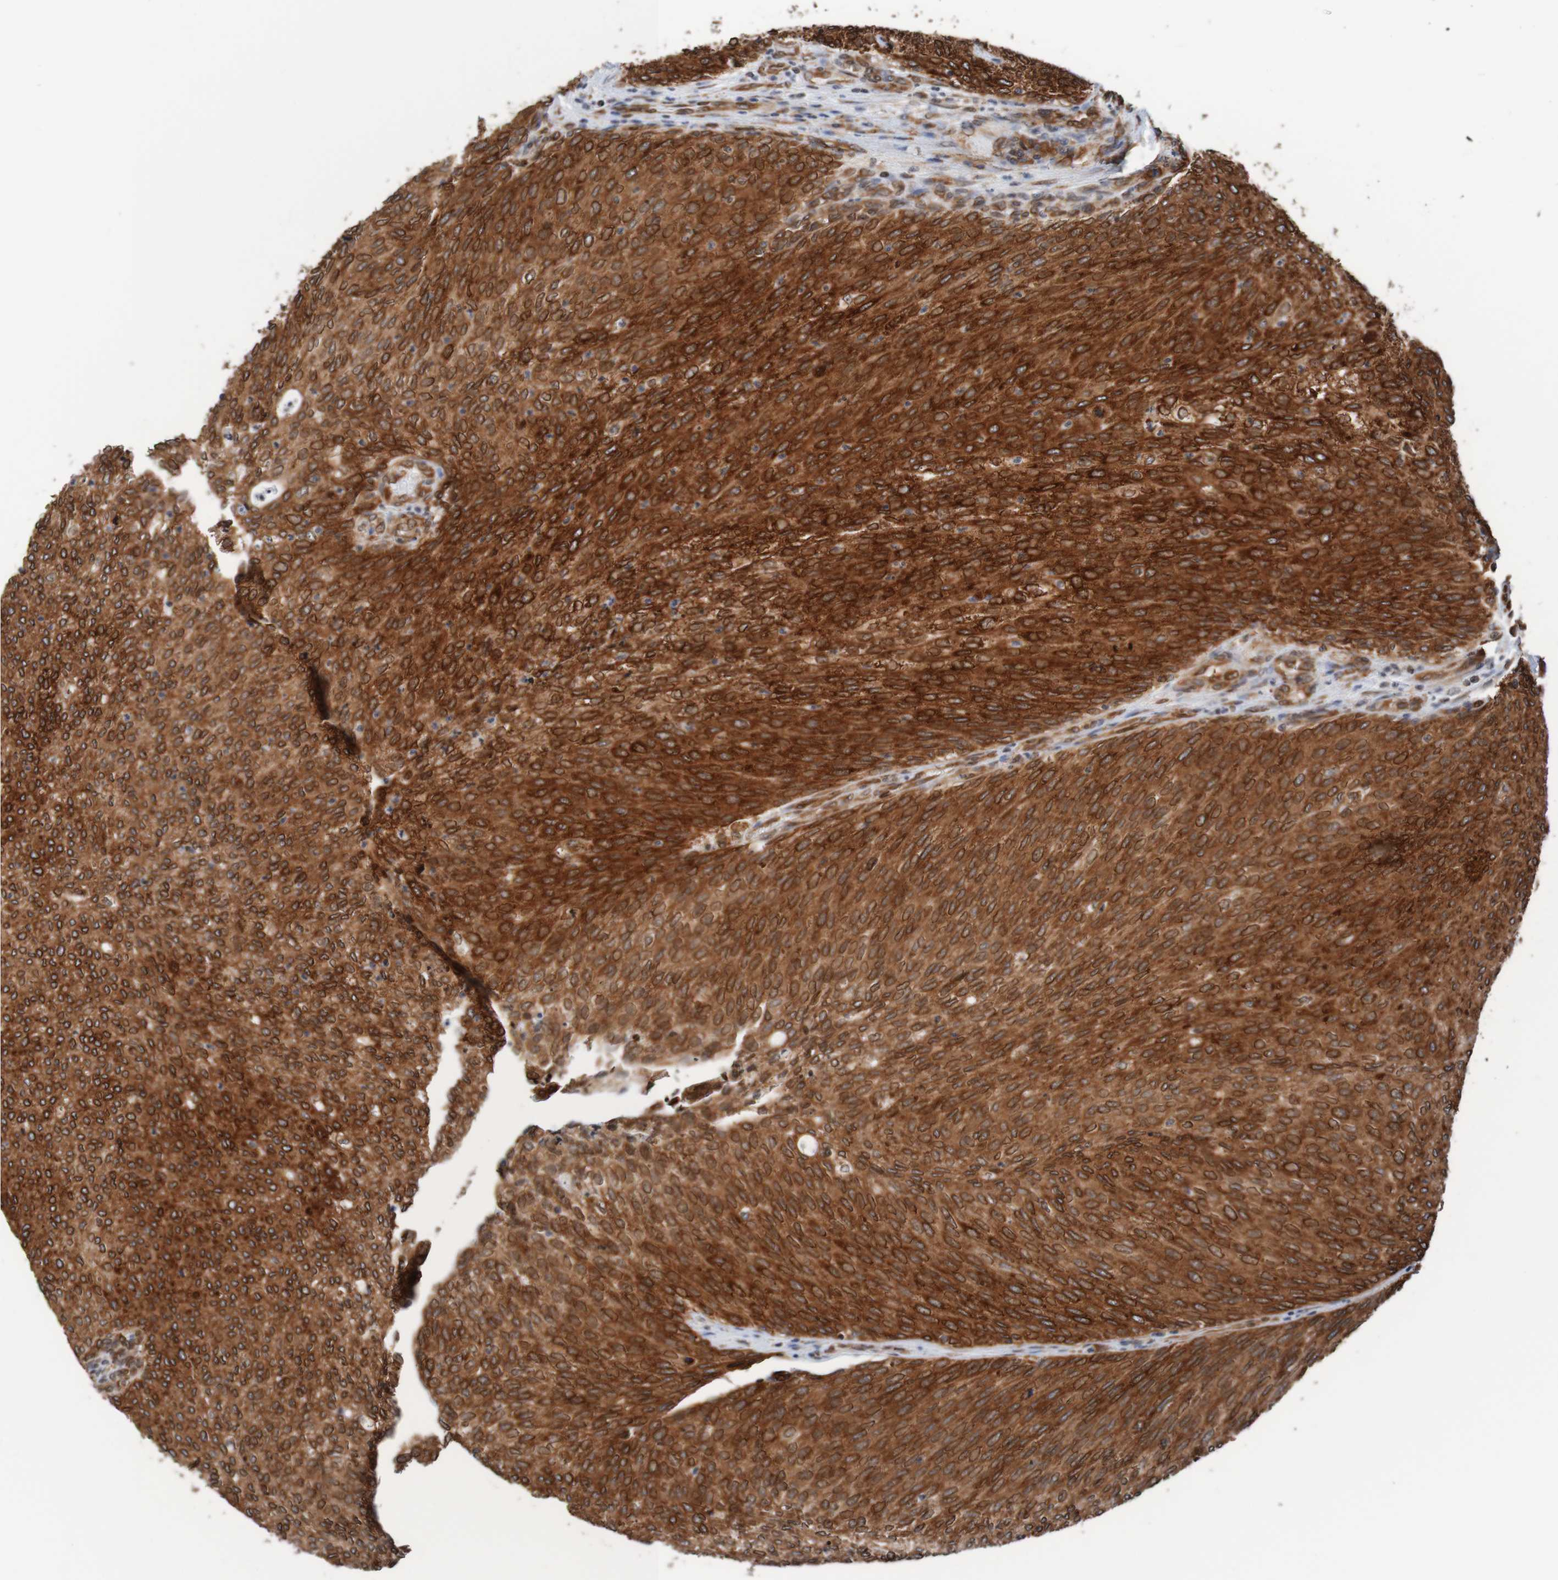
{"staining": {"intensity": "strong", "quantity": ">75%", "location": "cytoplasmic/membranous,nuclear"}, "tissue": "urothelial cancer", "cell_type": "Tumor cells", "image_type": "cancer", "snomed": [{"axis": "morphology", "description": "Urothelial carcinoma, Low grade"}, {"axis": "topography", "description": "Urinary bladder"}], "caption": "The histopathology image shows staining of urothelial cancer, revealing strong cytoplasmic/membranous and nuclear protein expression (brown color) within tumor cells.", "gene": "TMEM109", "patient": {"sex": "female", "age": 79}}